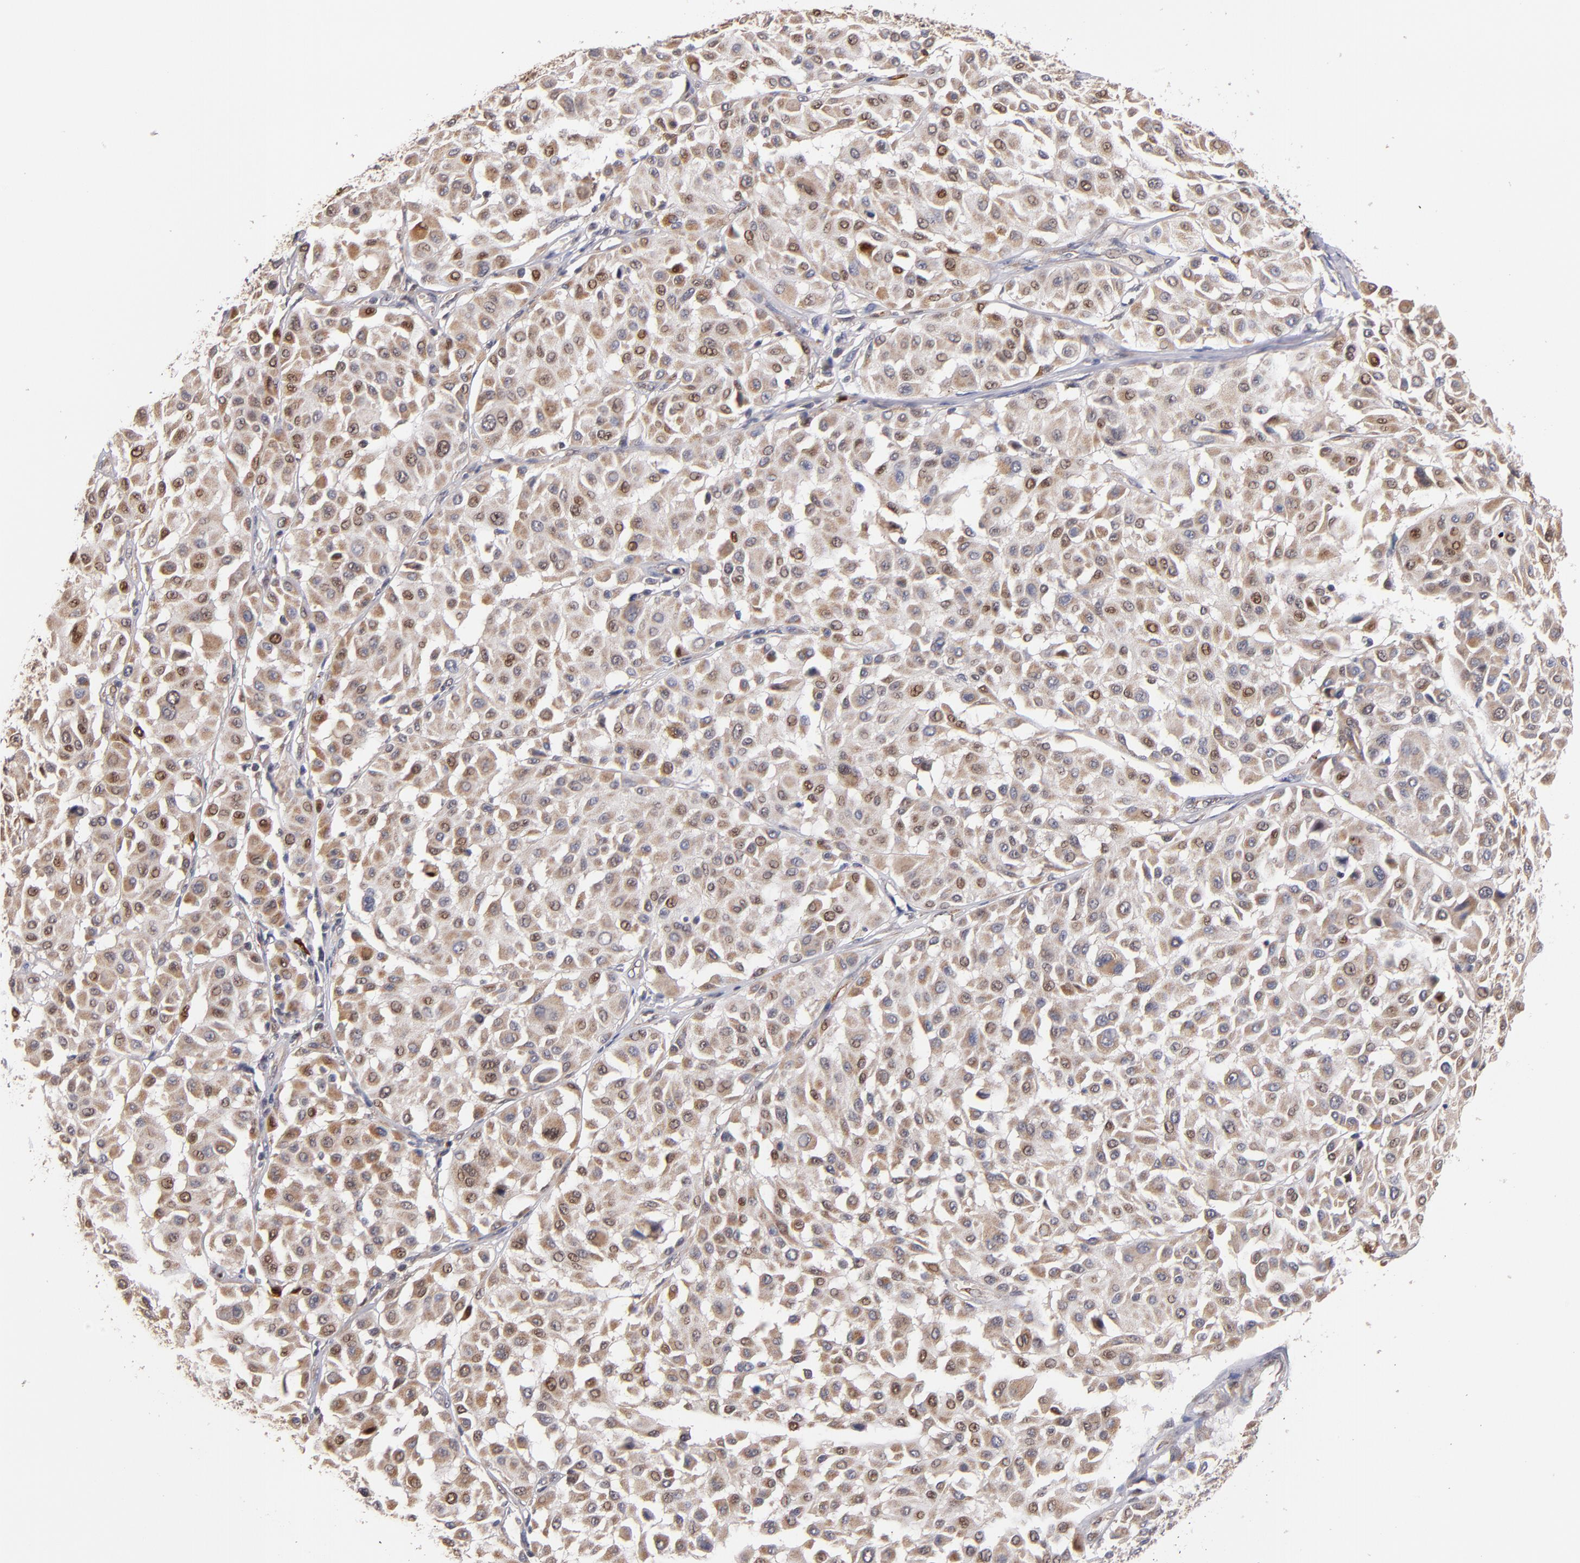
{"staining": {"intensity": "weak", "quantity": ">75%", "location": "cytoplasmic/membranous,nuclear"}, "tissue": "melanoma", "cell_type": "Tumor cells", "image_type": "cancer", "snomed": [{"axis": "morphology", "description": "Malignant melanoma, Metastatic site"}, {"axis": "topography", "description": "Soft tissue"}], "caption": "Protein expression analysis of human malignant melanoma (metastatic site) reveals weak cytoplasmic/membranous and nuclear expression in about >75% of tumor cells.", "gene": "DIABLO", "patient": {"sex": "male", "age": 41}}